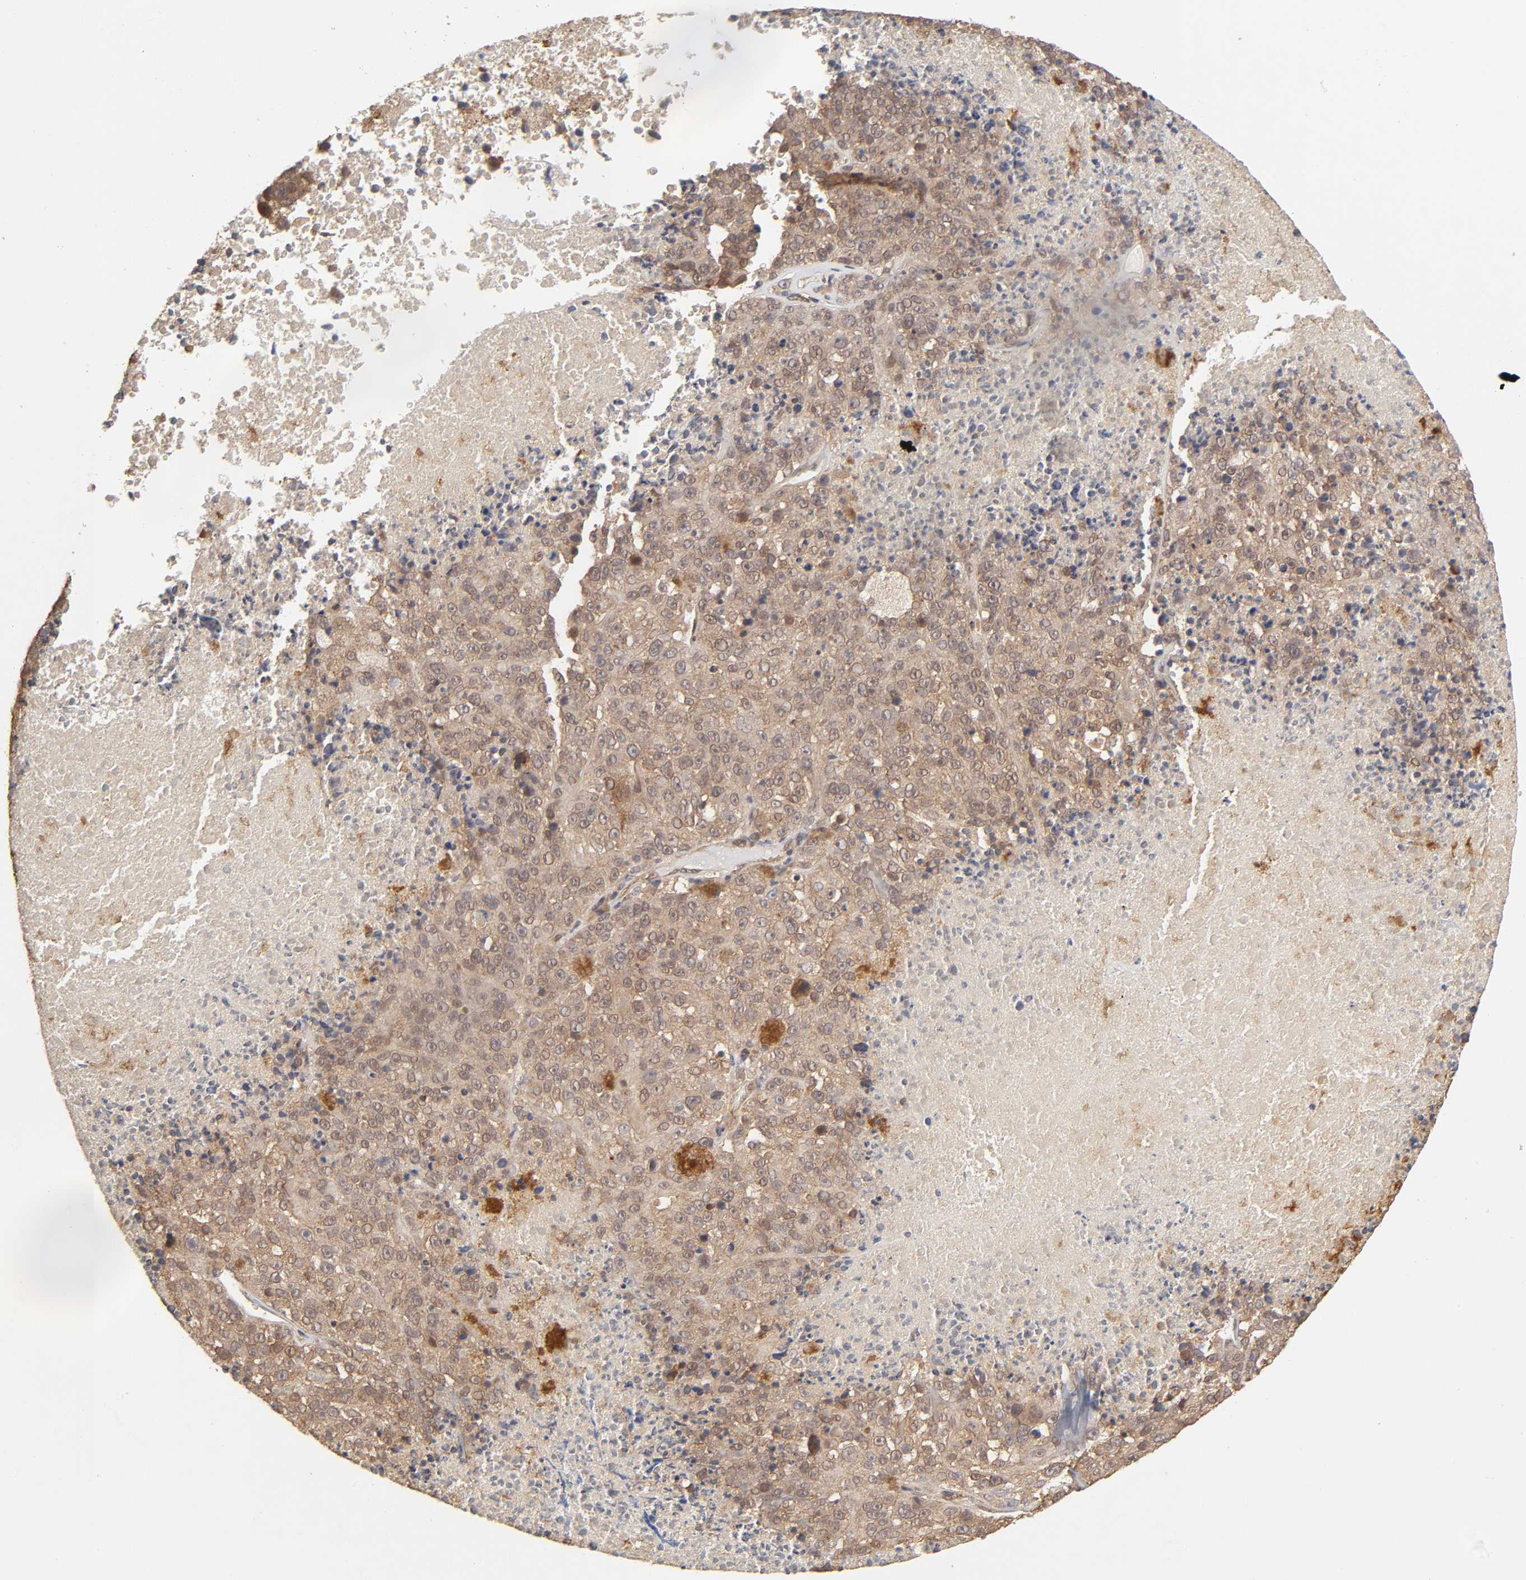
{"staining": {"intensity": "moderate", "quantity": ">75%", "location": "cytoplasmic/membranous"}, "tissue": "melanoma", "cell_type": "Tumor cells", "image_type": "cancer", "snomed": [{"axis": "morphology", "description": "Malignant melanoma, Metastatic site"}, {"axis": "topography", "description": "Cerebral cortex"}], "caption": "The micrograph demonstrates a brown stain indicating the presence of a protein in the cytoplasmic/membranous of tumor cells in malignant melanoma (metastatic site).", "gene": "MAPK1", "patient": {"sex": "female", "age": 52}}